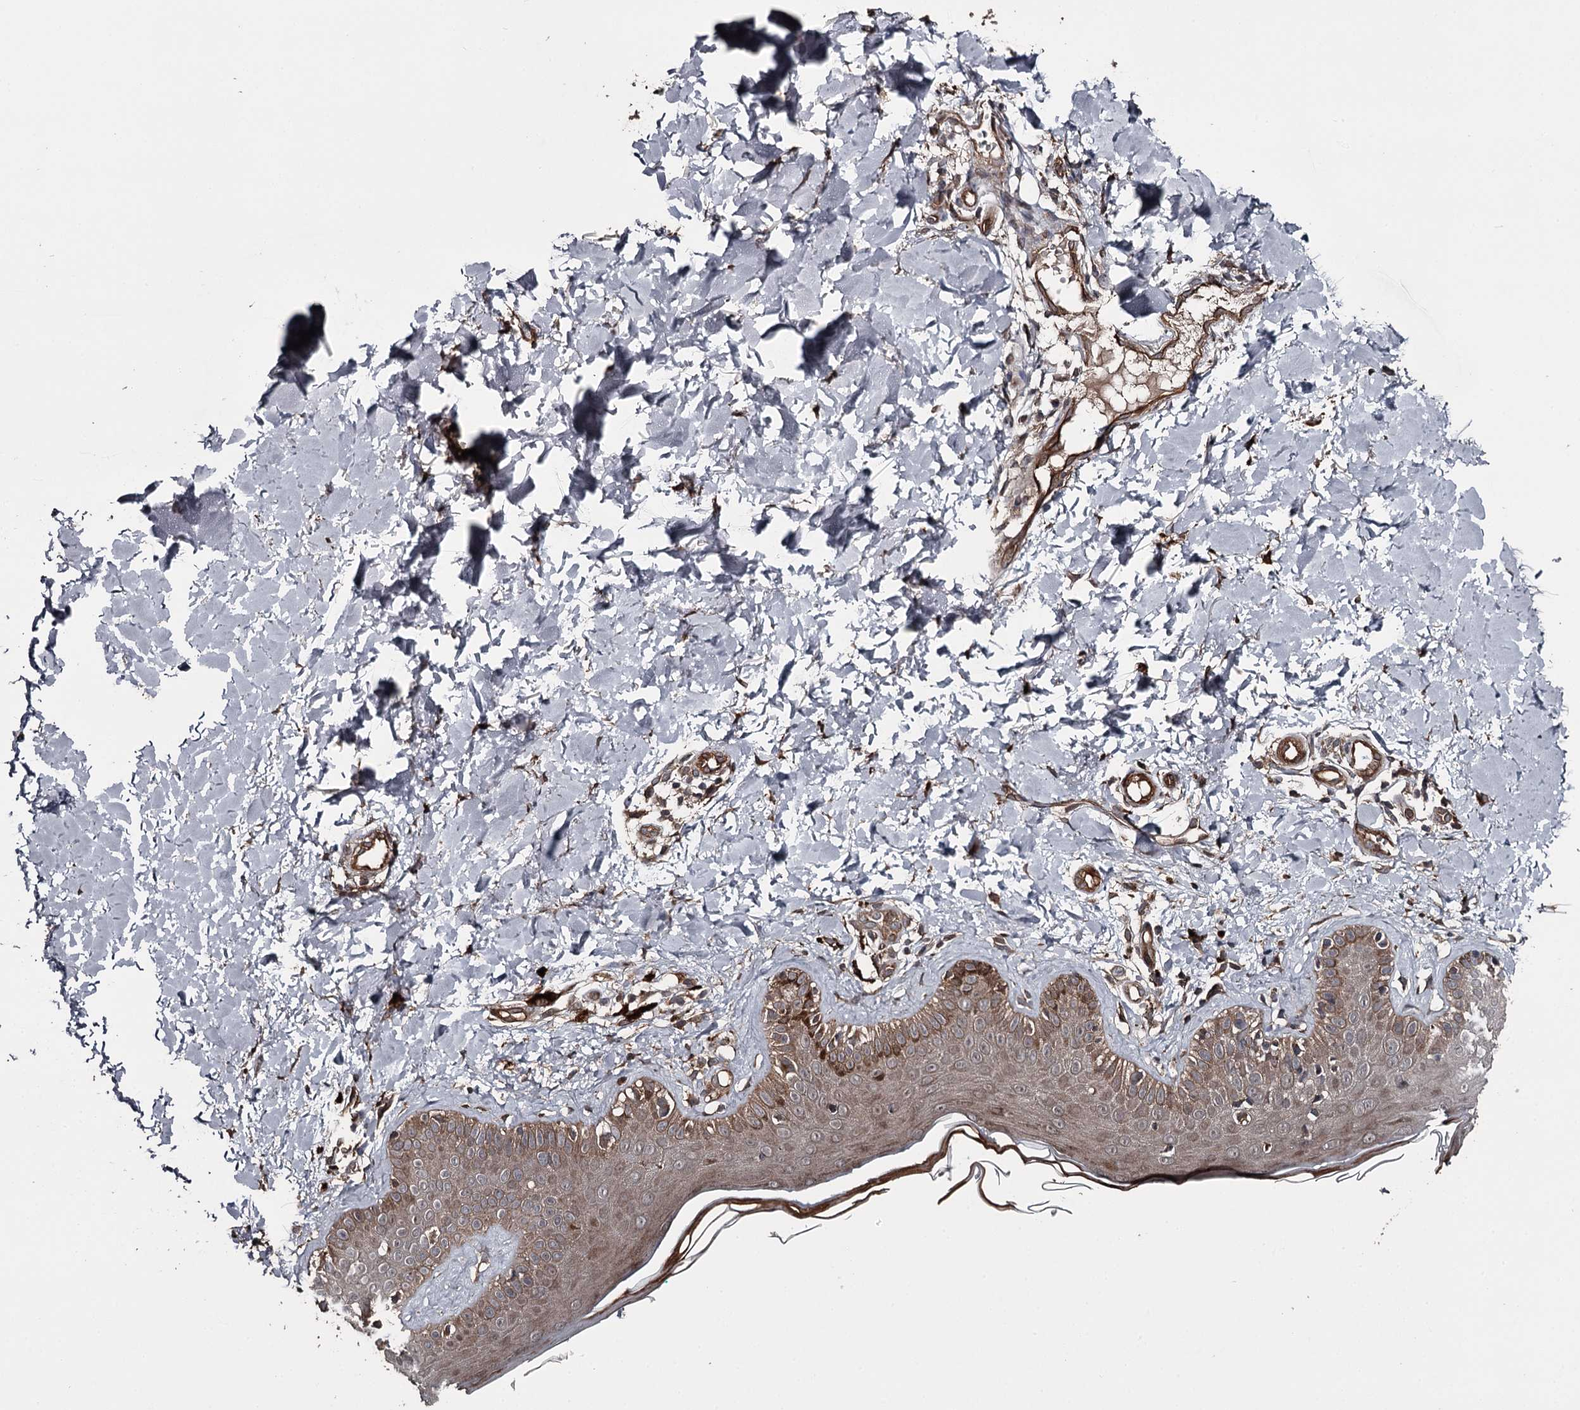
{"staining": {"intensity": "moderate", "quantity": ">75%", "location": "cytoplasmic/membranous"}, "tissue": "skin", "cell_type": "Fibroblasts", "image_type": "normal", "snomed": [{"axis": "morphology", "description": "Normal tissue, NOS"}, {"axis": "topography", "description": "Skin"}], "caption": "A histopathology image of human skin stained for a protein displays moderate cytoplasmic/membranous brown staining in fibroblasts.", "gene": "RAB21", "patient": {"sex": "male", "age": 52}}